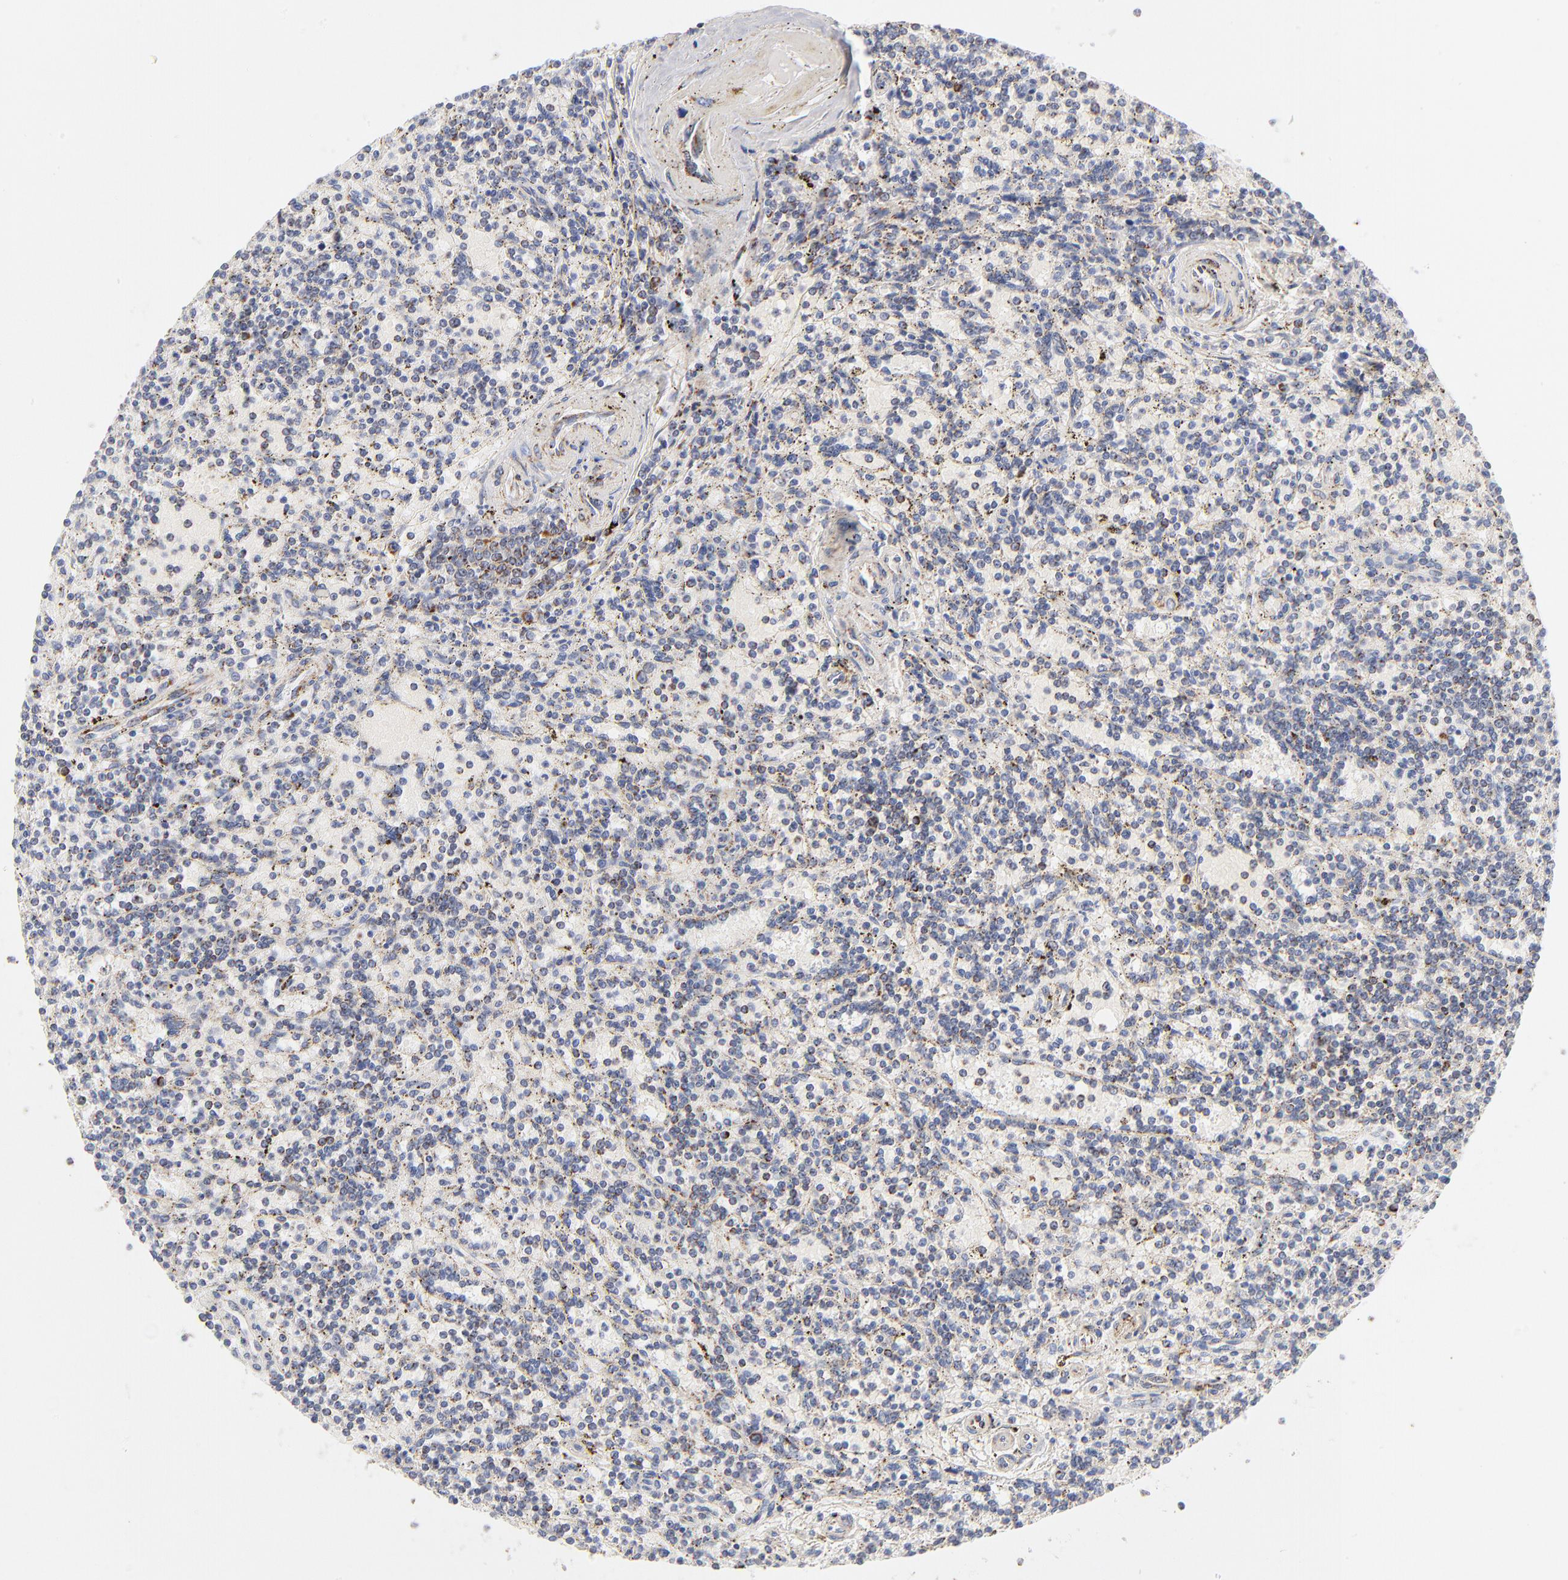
{"staining": {"intensity": "moderate", "quantity": "<25%", "location": "cytoplasmic/membranous"}, "tissue": "lymphoma", "cell_type": "Tumor cells", "image_type": "cancer", "snomed": [{"axis": "morphology", "description": "Malignant lymphoma, non-Hodgkin's type, Low grade"}, {"axis": "topography", "description": "Spleen"}], "caption": "Human low-grade malignant lymphoma, non-Hodgkin's type stained with a brown dye shows moderate cytoplasmic/membranous positive positivity in approximately <25% of tumor cells.", "gene": "DLAT", "patient": {"sex": "male", "age": 73}}